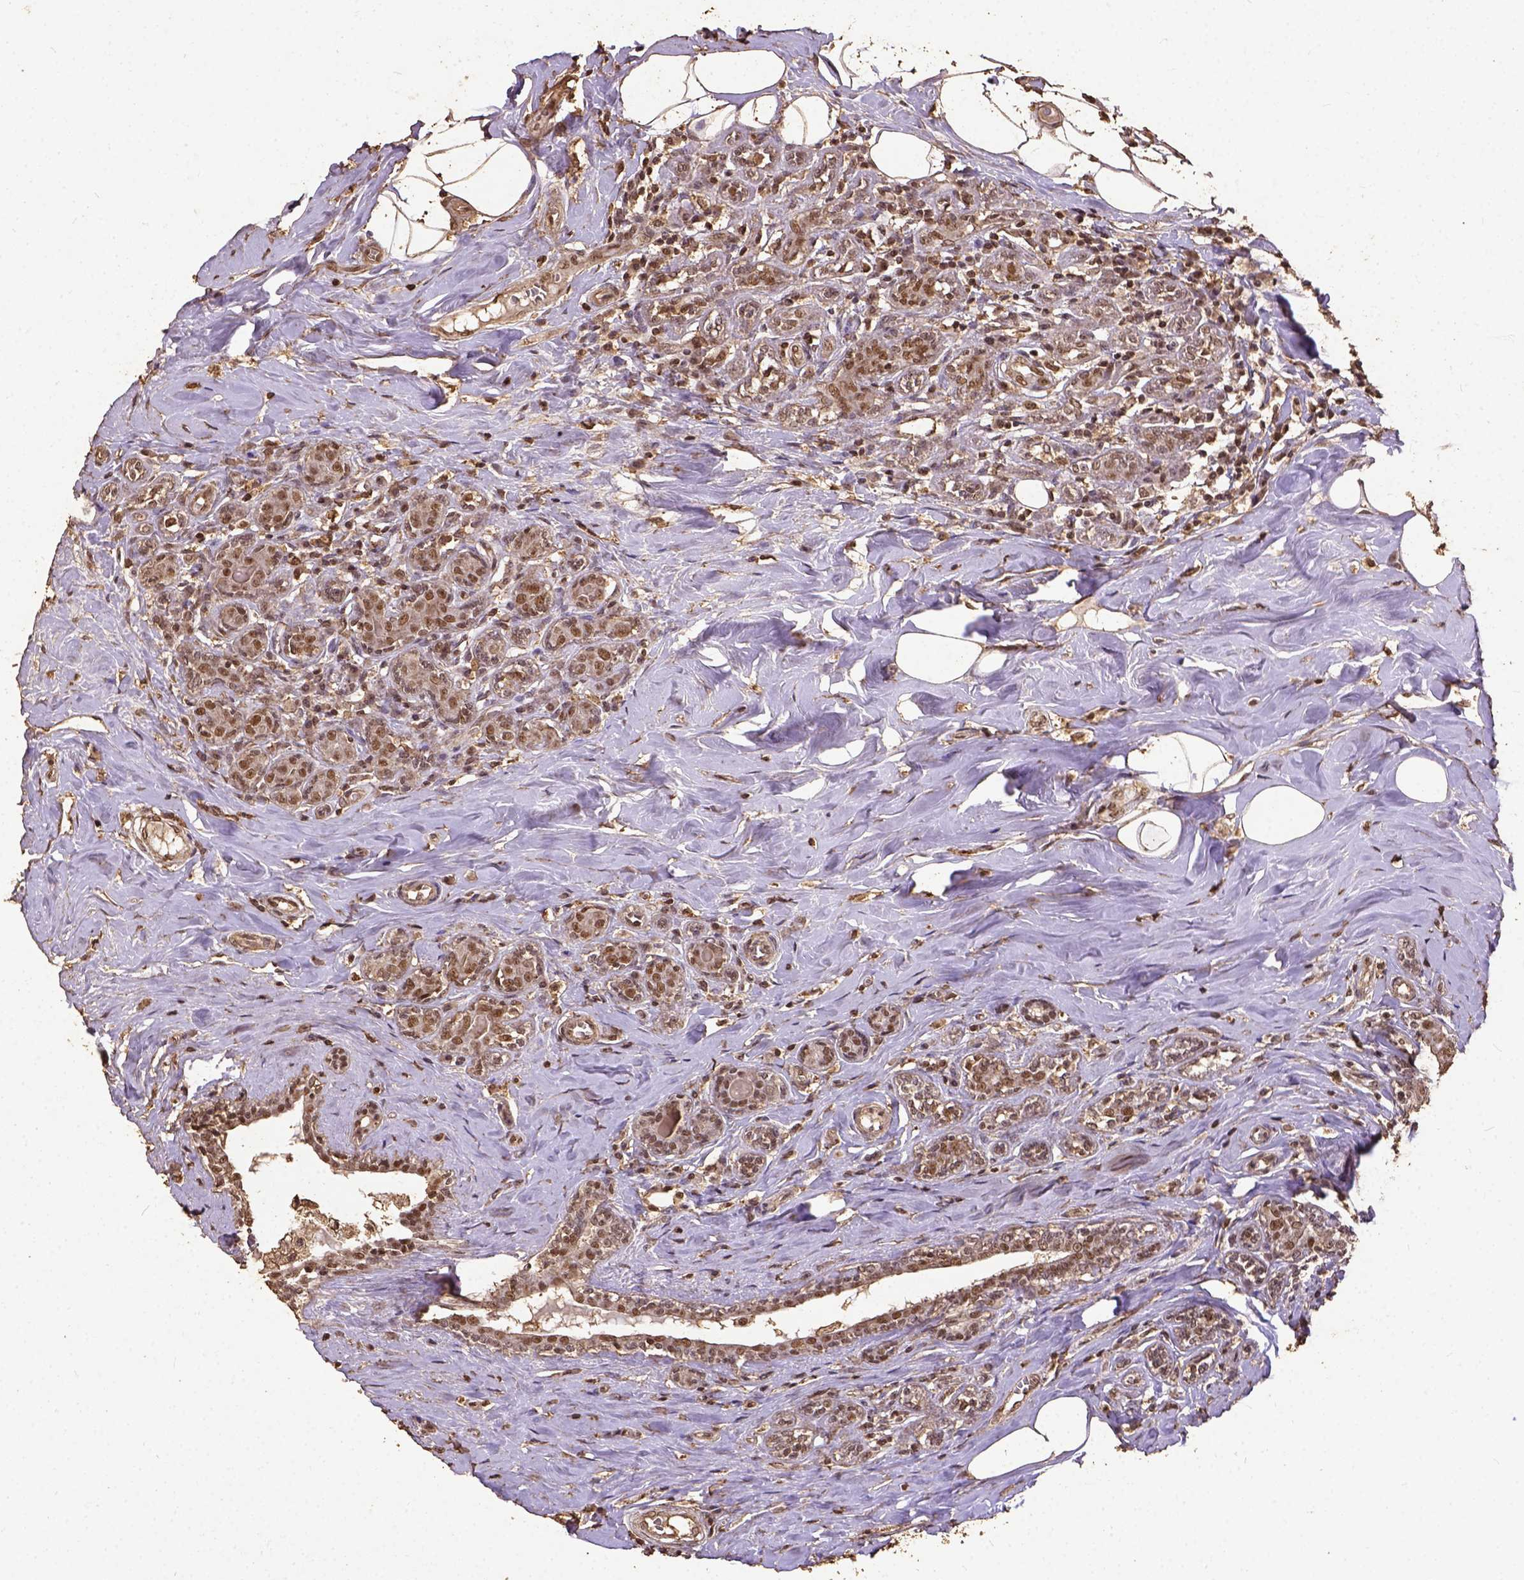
{"staining": {"intensity": "moderate", "quantity": ">75%", "location": "nuclear"}, "tissue": "breast cancer", "cell_type": "Tumor cells", "image_type": "cancer", "snomed": [{"axis": "morphology", "description": "Normal tissue, NOS"}, {"axis": "morphology", "description": "Duct carcinoma"}, {"axis": "topography", "description": "Breast"}], "caption": "Human breast cancer stained with a brown dye reveals moderate nuclear positive positivity in about >75% of tumor cells.", "gene": "NACC1", "patient": {"sex": "female", "age": 43}}